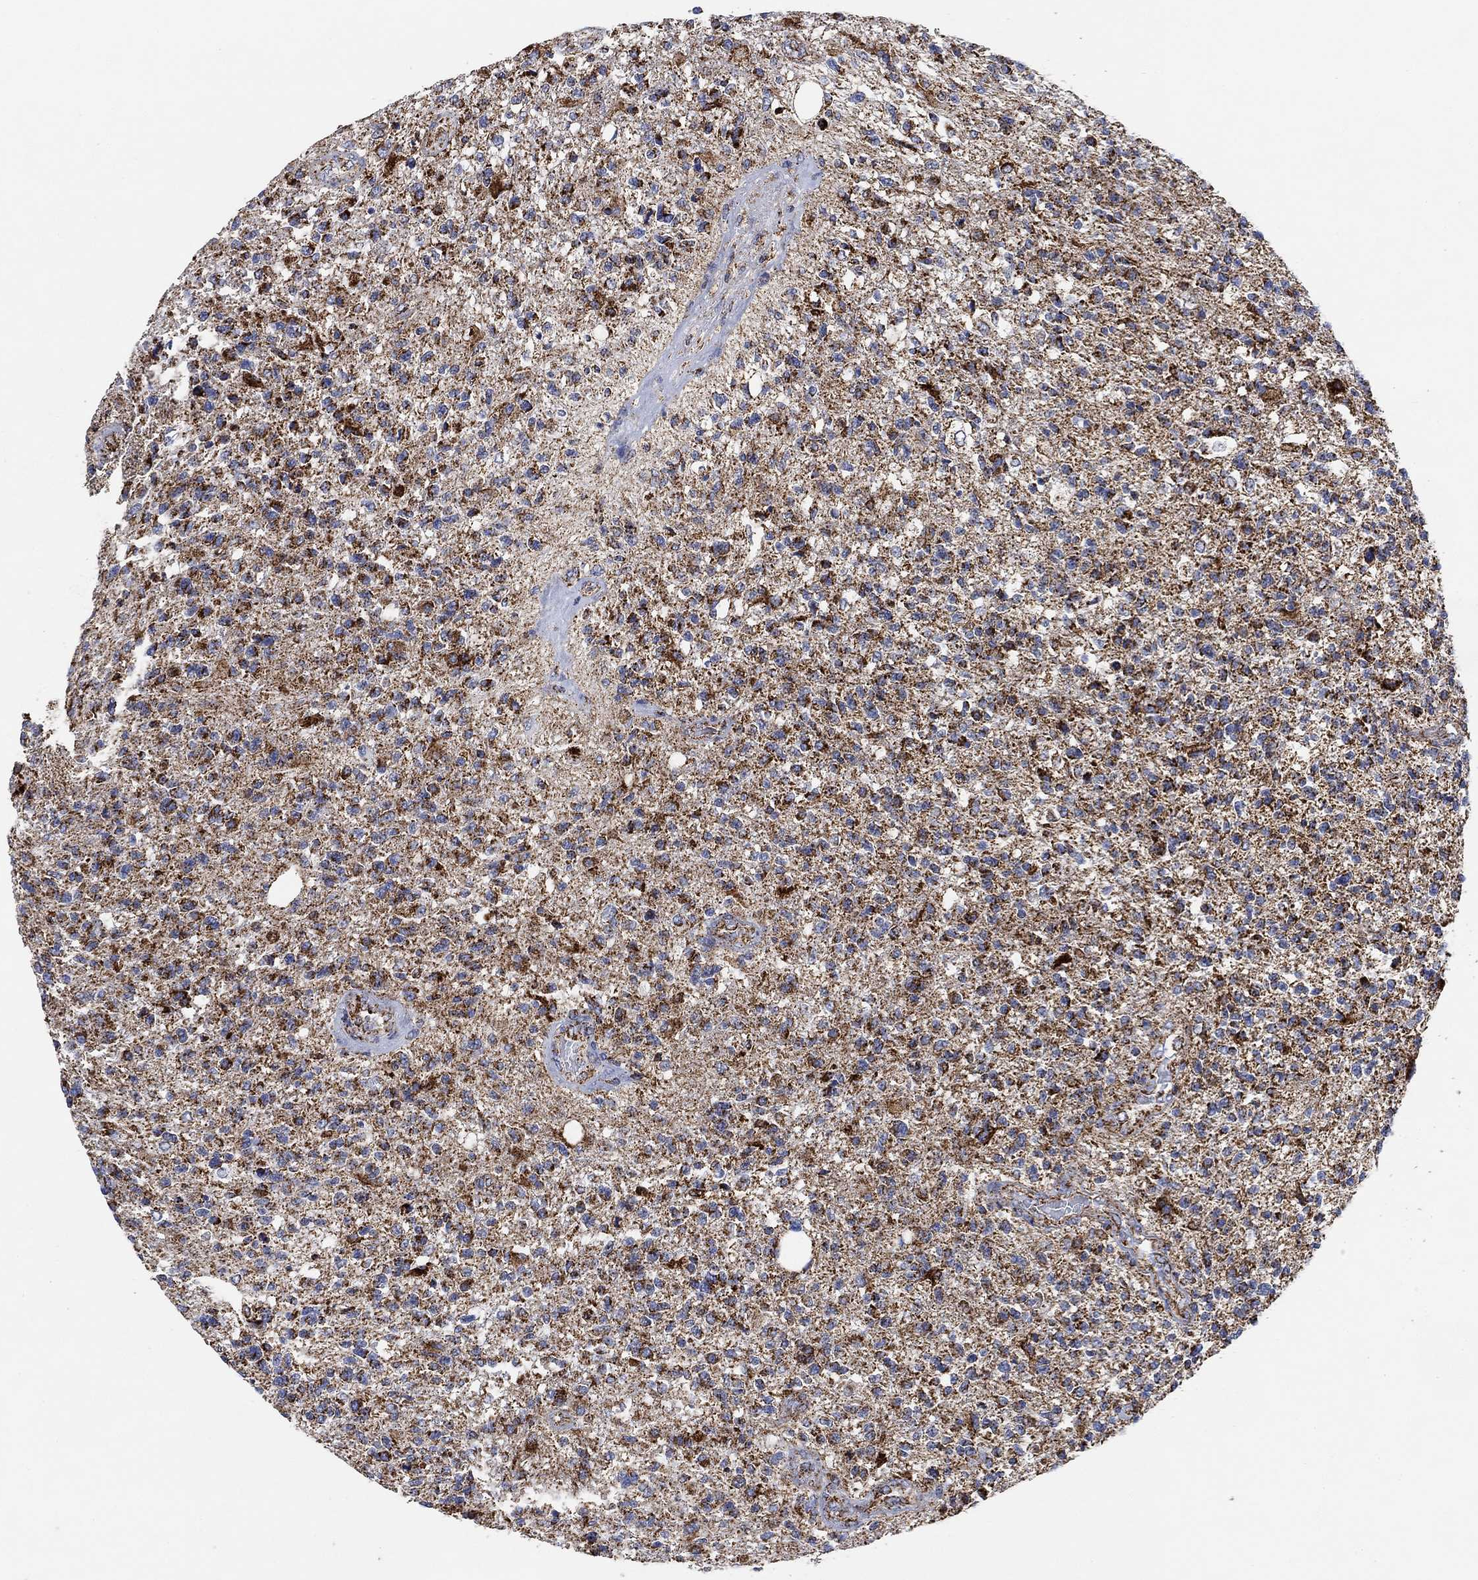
{"staining": {"intensity": "strong", "quantity": "25%-75%", "location": "cytoplasmic/membranous"}, "tissue": "glioma", "cell_type": "Tumor cells", "image_type": "cancer", "snomed": [{"axis": "morphology", "description": "Glioma, malignant, High grade"}, {"axis": "topography", "description": "Brain"}], "caption": "Immunohistochemical staining of human glioma exhibits high levels of strong cytoplasmic/membranous positivity in approximately 25%-75% of tumor cells. (DAB (3,3'-diaminobenzidine) IHC with brightfield microscopy, high magnification).", "gene": "NDUFS3", "patient": {"sex": "male", "age": 56}}